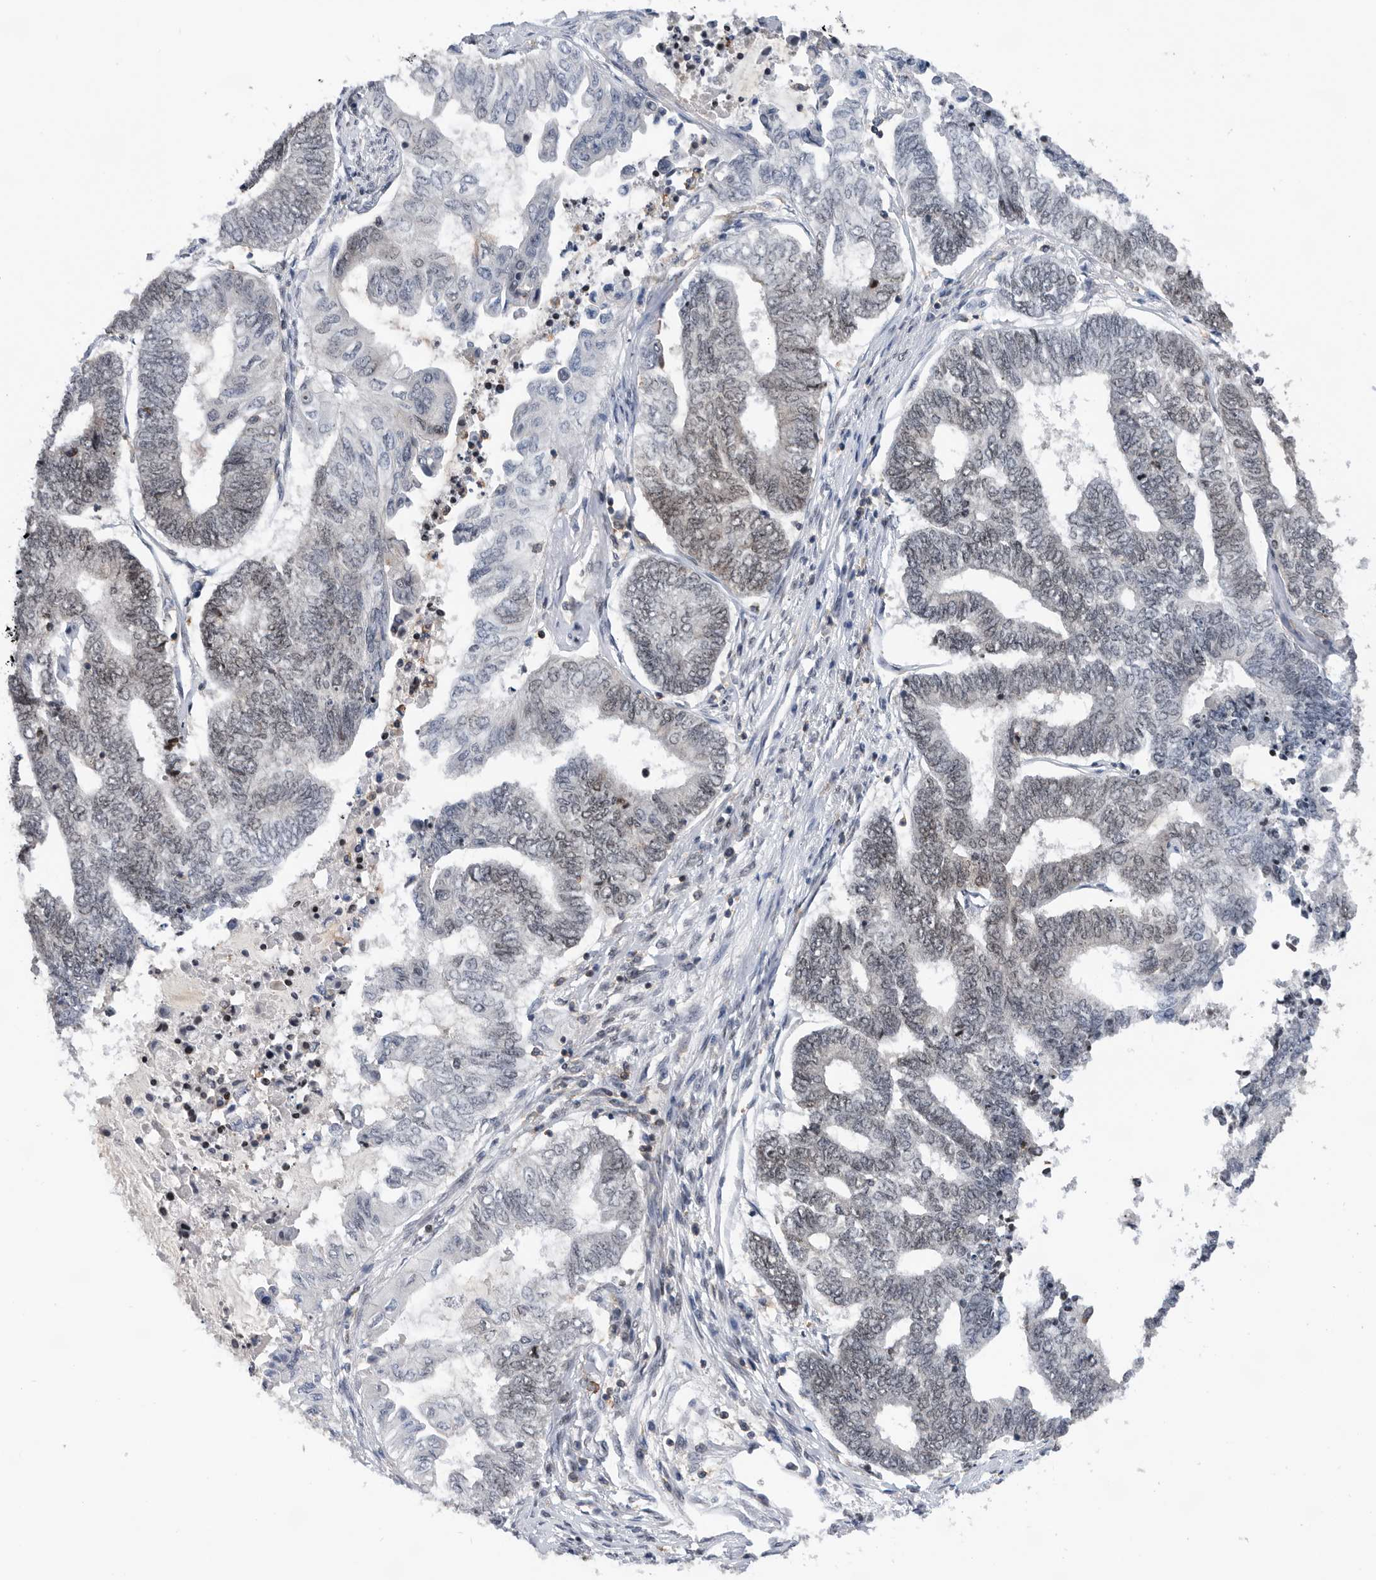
{"staining": {"intensity": "negative", "quantity": "none", "location": "none"}, "tissue": "endometrial cancer", "cell_type": "Tumor cells", "image_type": "cancer", "snomed": [{"axis": "morphology", "description": "Adenocarcinoma, NOS"}, {"axis": "topography", "description": "Uterus"}, {"axis": "topography", "description": "Endometrium"}], "caption": "A histopathology image of human adenocarcinoma (endometrial) is negative for staining in tumor cells. (DAB immunohistochemistry (IHC) with hematoxylin counter stain).", "gene": "ZNF260", "patient": {"sex": "female", "age": 70}}